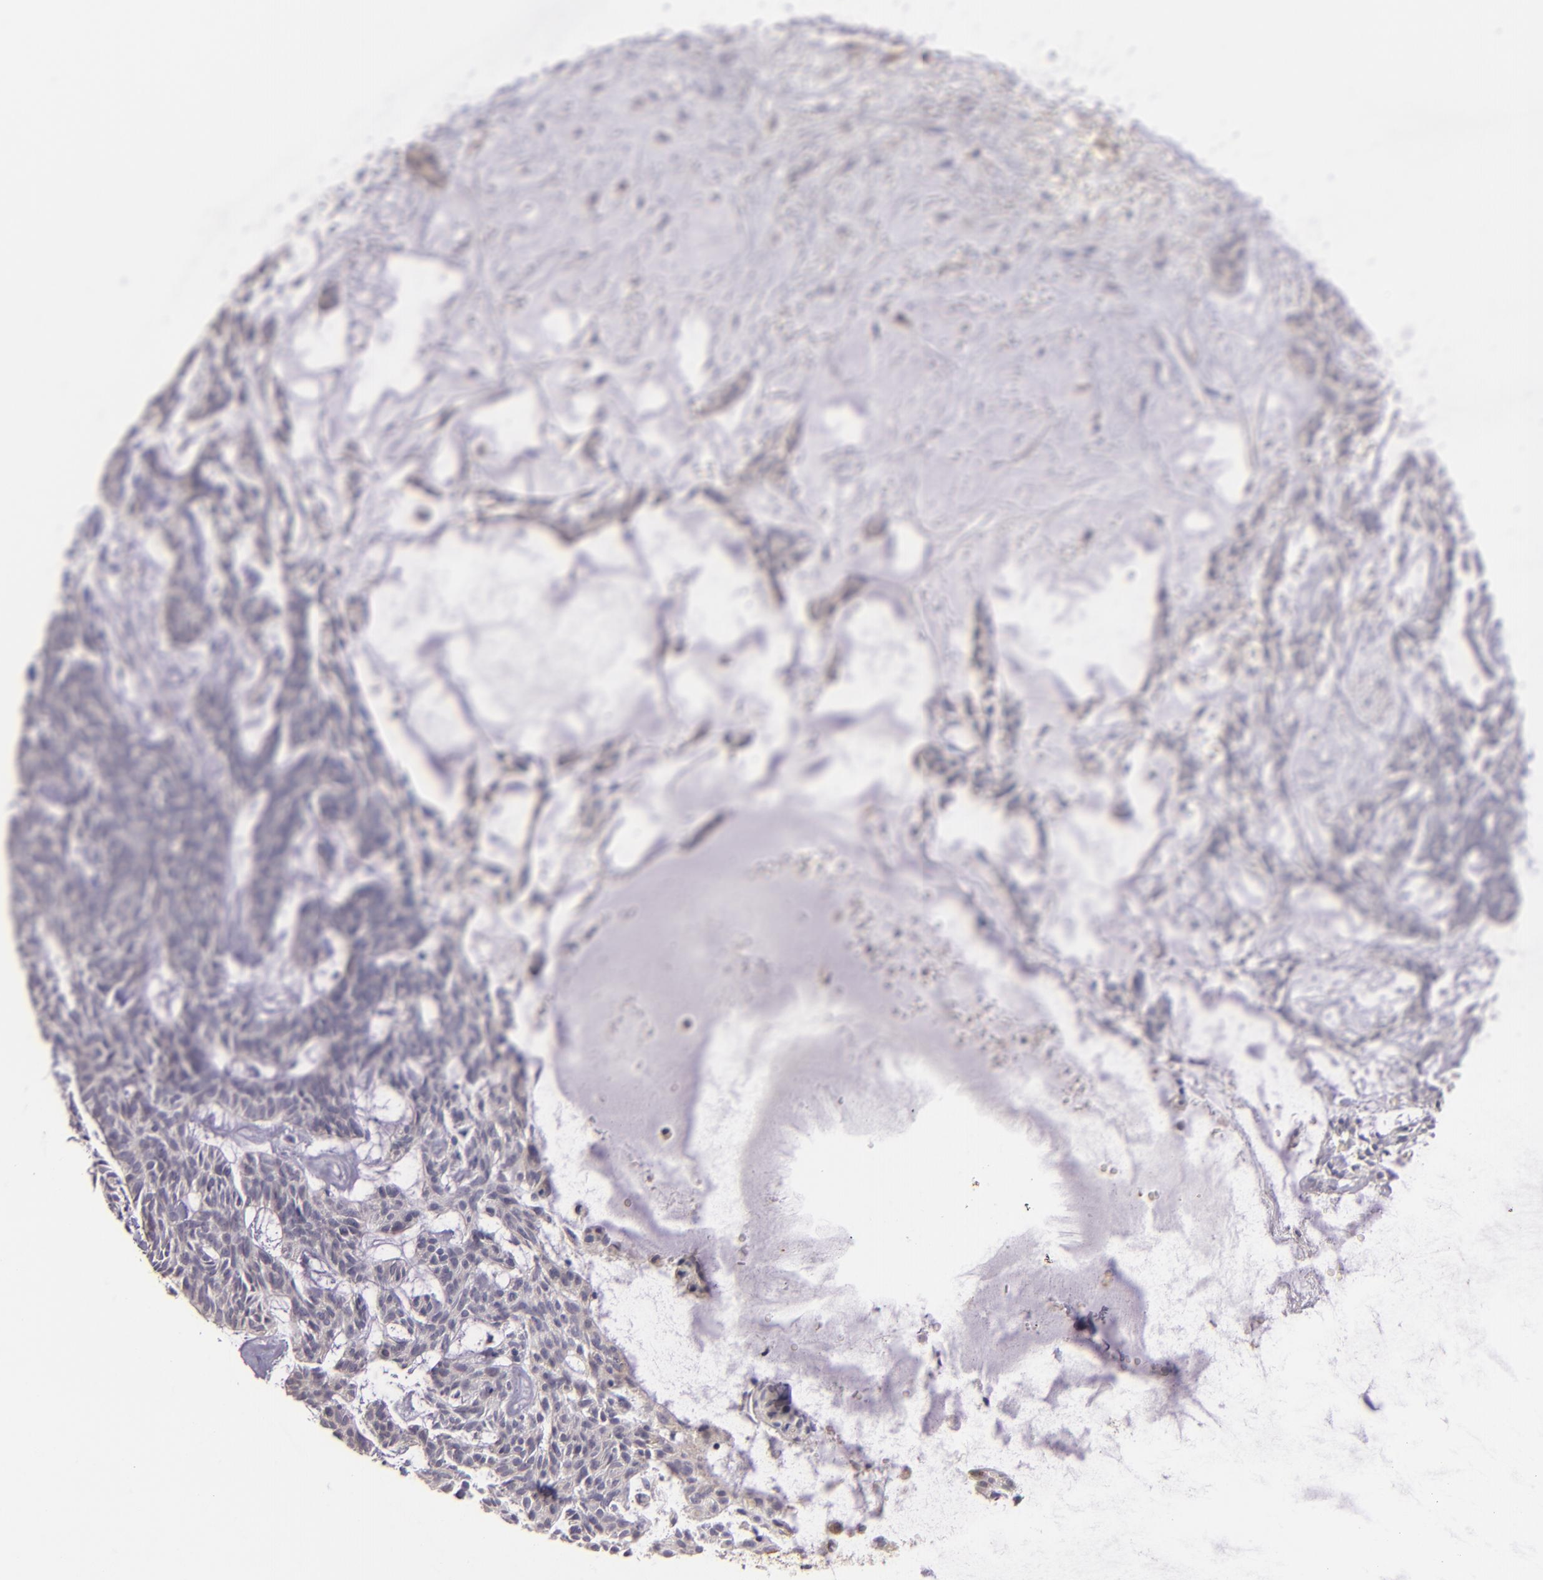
{"staining": {"intensity": "negative", "quantity": "none", "location": "none"}, "tissue": "skin cancer", "cell_type": "Tumor cells", "image_type": "cancer", "snomed": [{"axis": "morphology", "description": "Basal cell carcinoma"}, {"axis": "topography", "description": "Skin"}], "caption": "An IHC micrograph of basal cell carcinoma (skin) is shown. There is no staining in tumor cells of basal cell carcinoma (skin).", "gene": "SYTL4", "patient": {"sex": "male", "age": 75}}